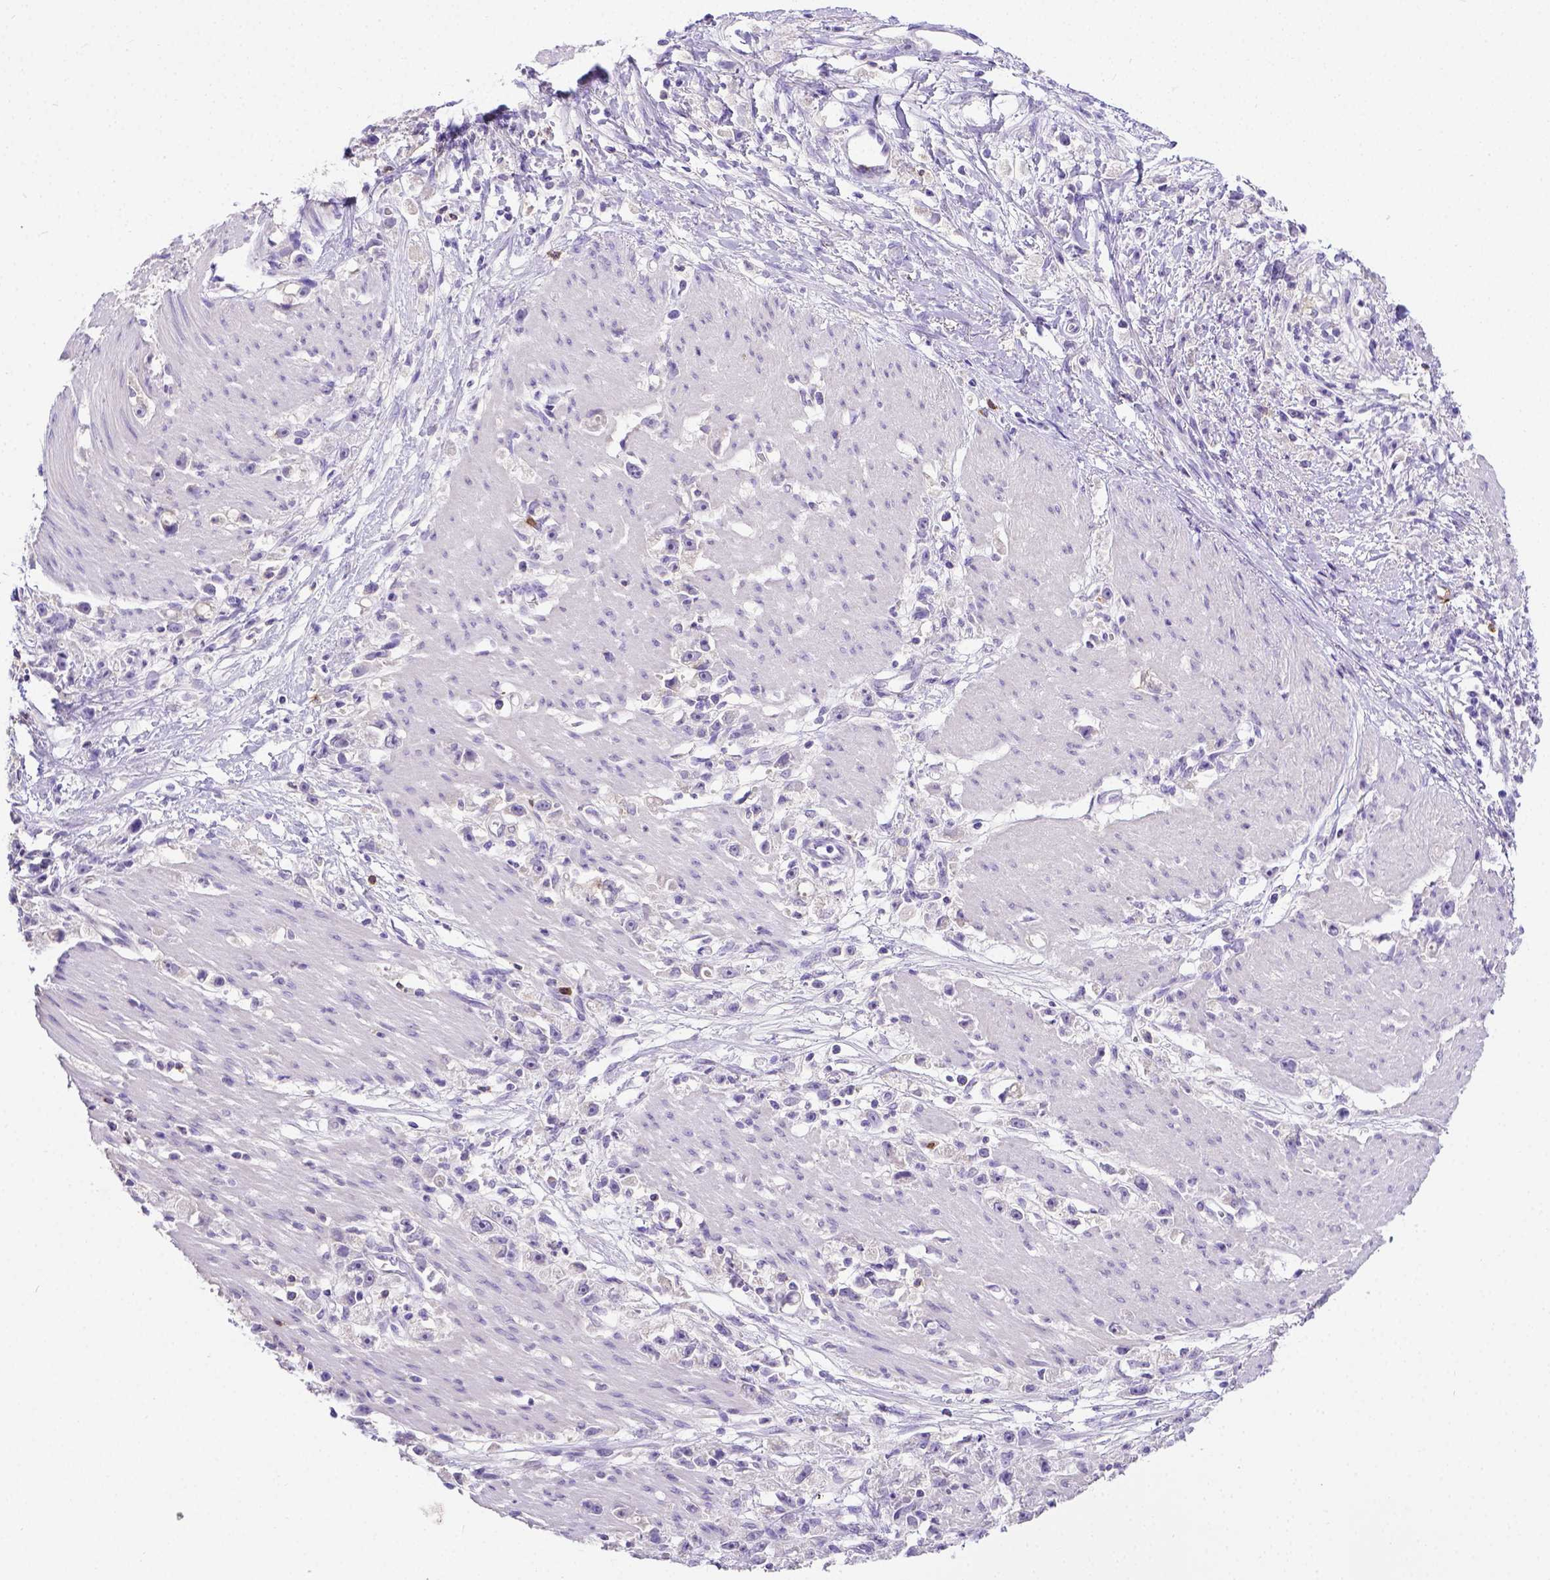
{"staining": {"intensity": "negative", "quantity": "none", "location": "none"}, "tissue": "stomach cancer", "cell_type": "Tumor cells", "image_type": "cancer", "snomed": [{"axis": "morphology", "description": "Adenocarcinoma, NOS"}, {"axis": "topography", "description": "Stomach"}], "caption": "Micrograph shows no protein expression in tumor cells of stomach adenocarcinoma tissue.", "gene": "B3GAT1", "patient": {"sex": "female", "age": 59}}